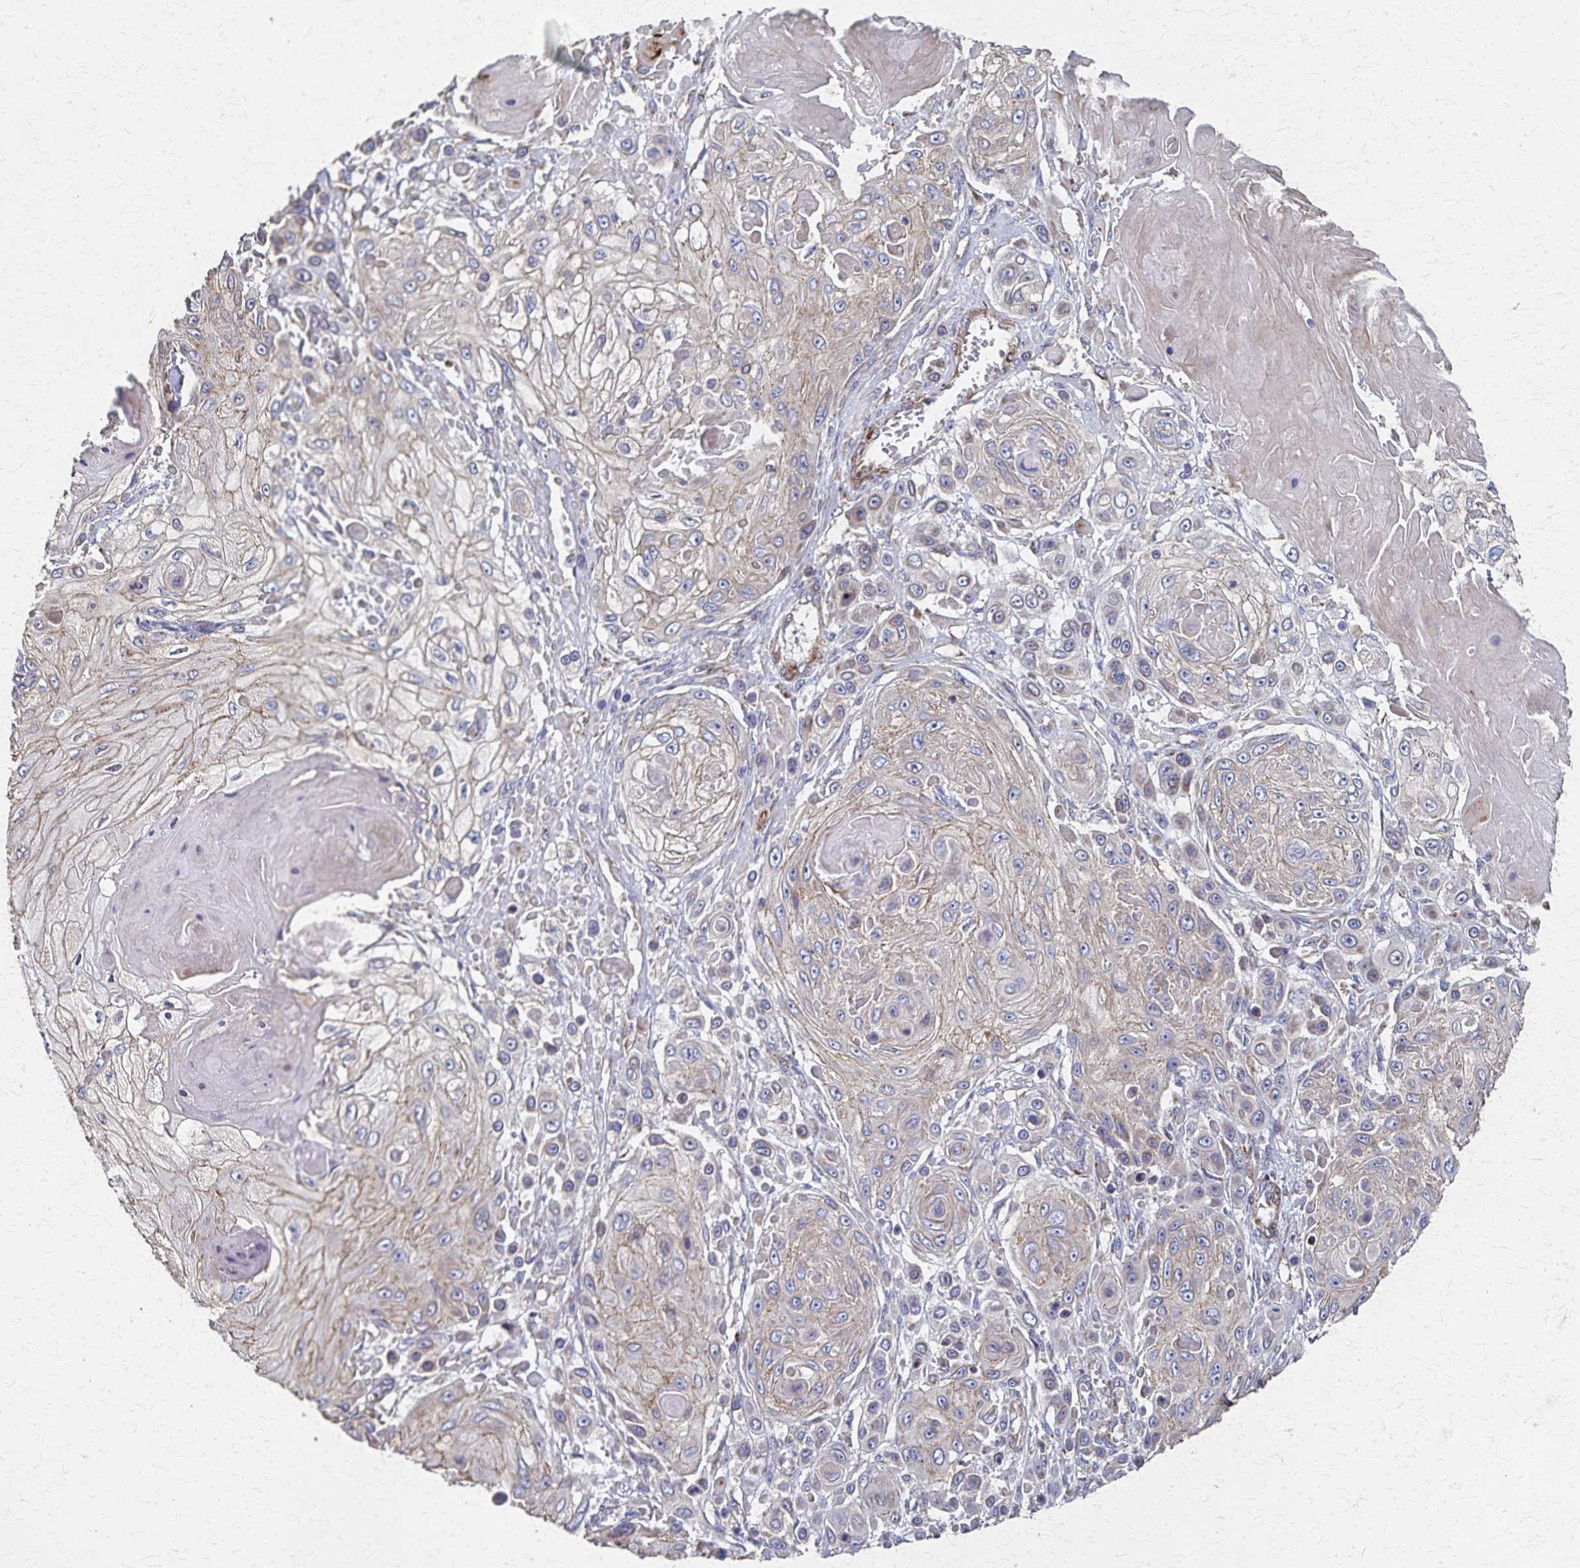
{"staining": {"intensity": "negative", "quantity": "none", "location": "none"}, "tissue": "skin cancer", "cell_type": "Tumor cells", "image_type": "cancer", "snomed": [{"axis": "morphology", "description": "Squamous cell carcinoma, NOS"}, {"axis": "topography", "description": "Skin"}], "caption": "A micrograph of skin cancer (squamous cell carcinoma) stained for a protein reveals no brown staining in tumor cells. The staining is performed using DAB (3,3'-diaminobenzidine) brown chromogen with nuclei counter-stained in using hematoxylin.", "gene": "PGAP2", "patient": {"sex": "male", "age": 67}}